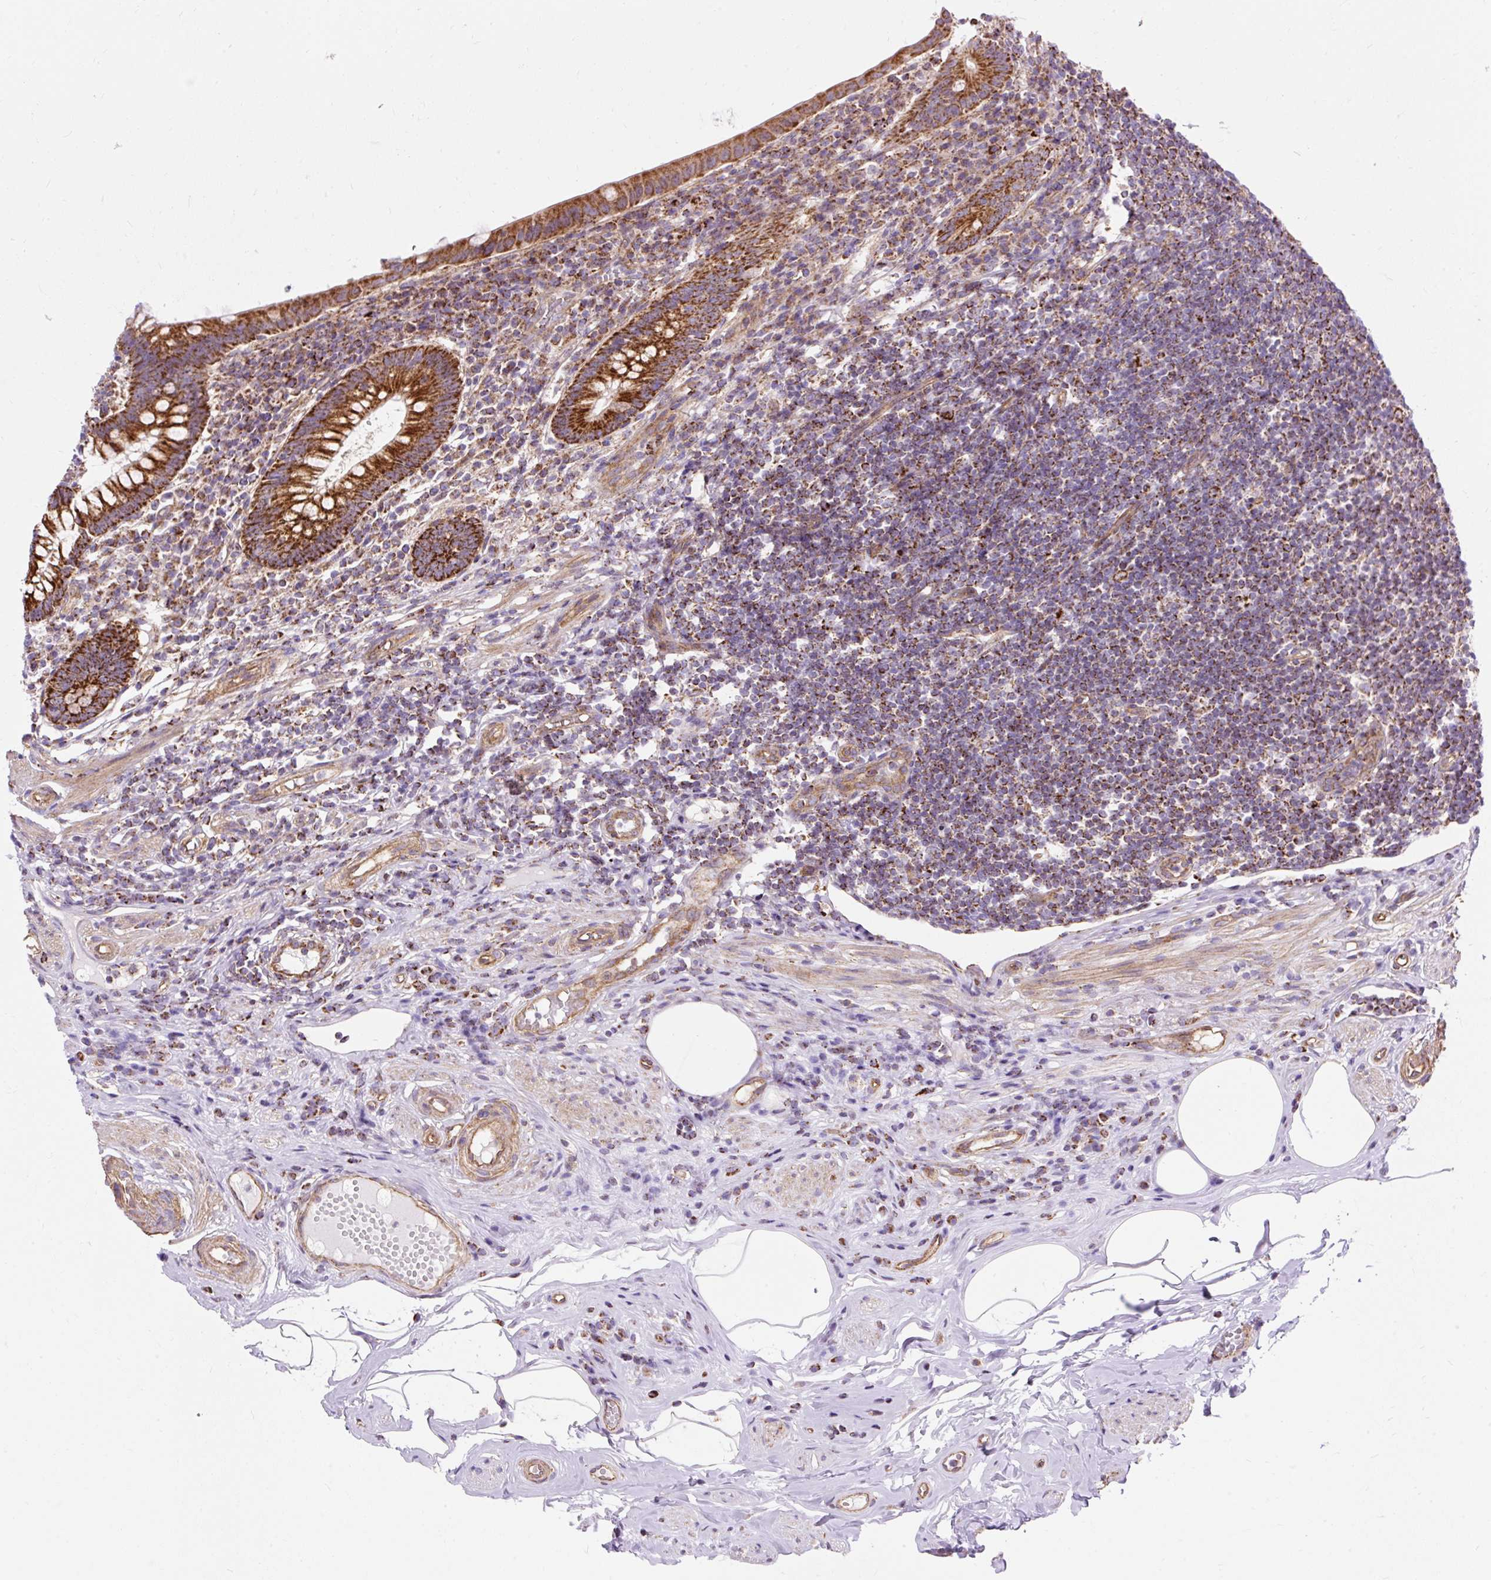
{"staining": {"intensity": "strong", "quantity": ">75%", "location": "cytoplasmic/membranous"}, "tissue": "appendix", "cell_type": "Glandular cells", "image_type": "normal", "snomed": [{"axis": "morphology", "description": "Normal tissue, NOS"}, {"axis": "topography", "description": "Appendix"}], "caption": "Immunohistochemistry (IHC) staining of unremarkable appendix, which reveals high levels of strong cytoplasmic/membranous expression in about >75% of glandular cells indicating strong cytoplasmic/membranous protein positivity. The staining was performed using DAB (3,3'-diaminobenzidine) (brown) for protein detection and nuclei were counterstained in hematoxylin (blue).", "gene": "CEP290", "patient": {"sex": "female", "age": 56}}